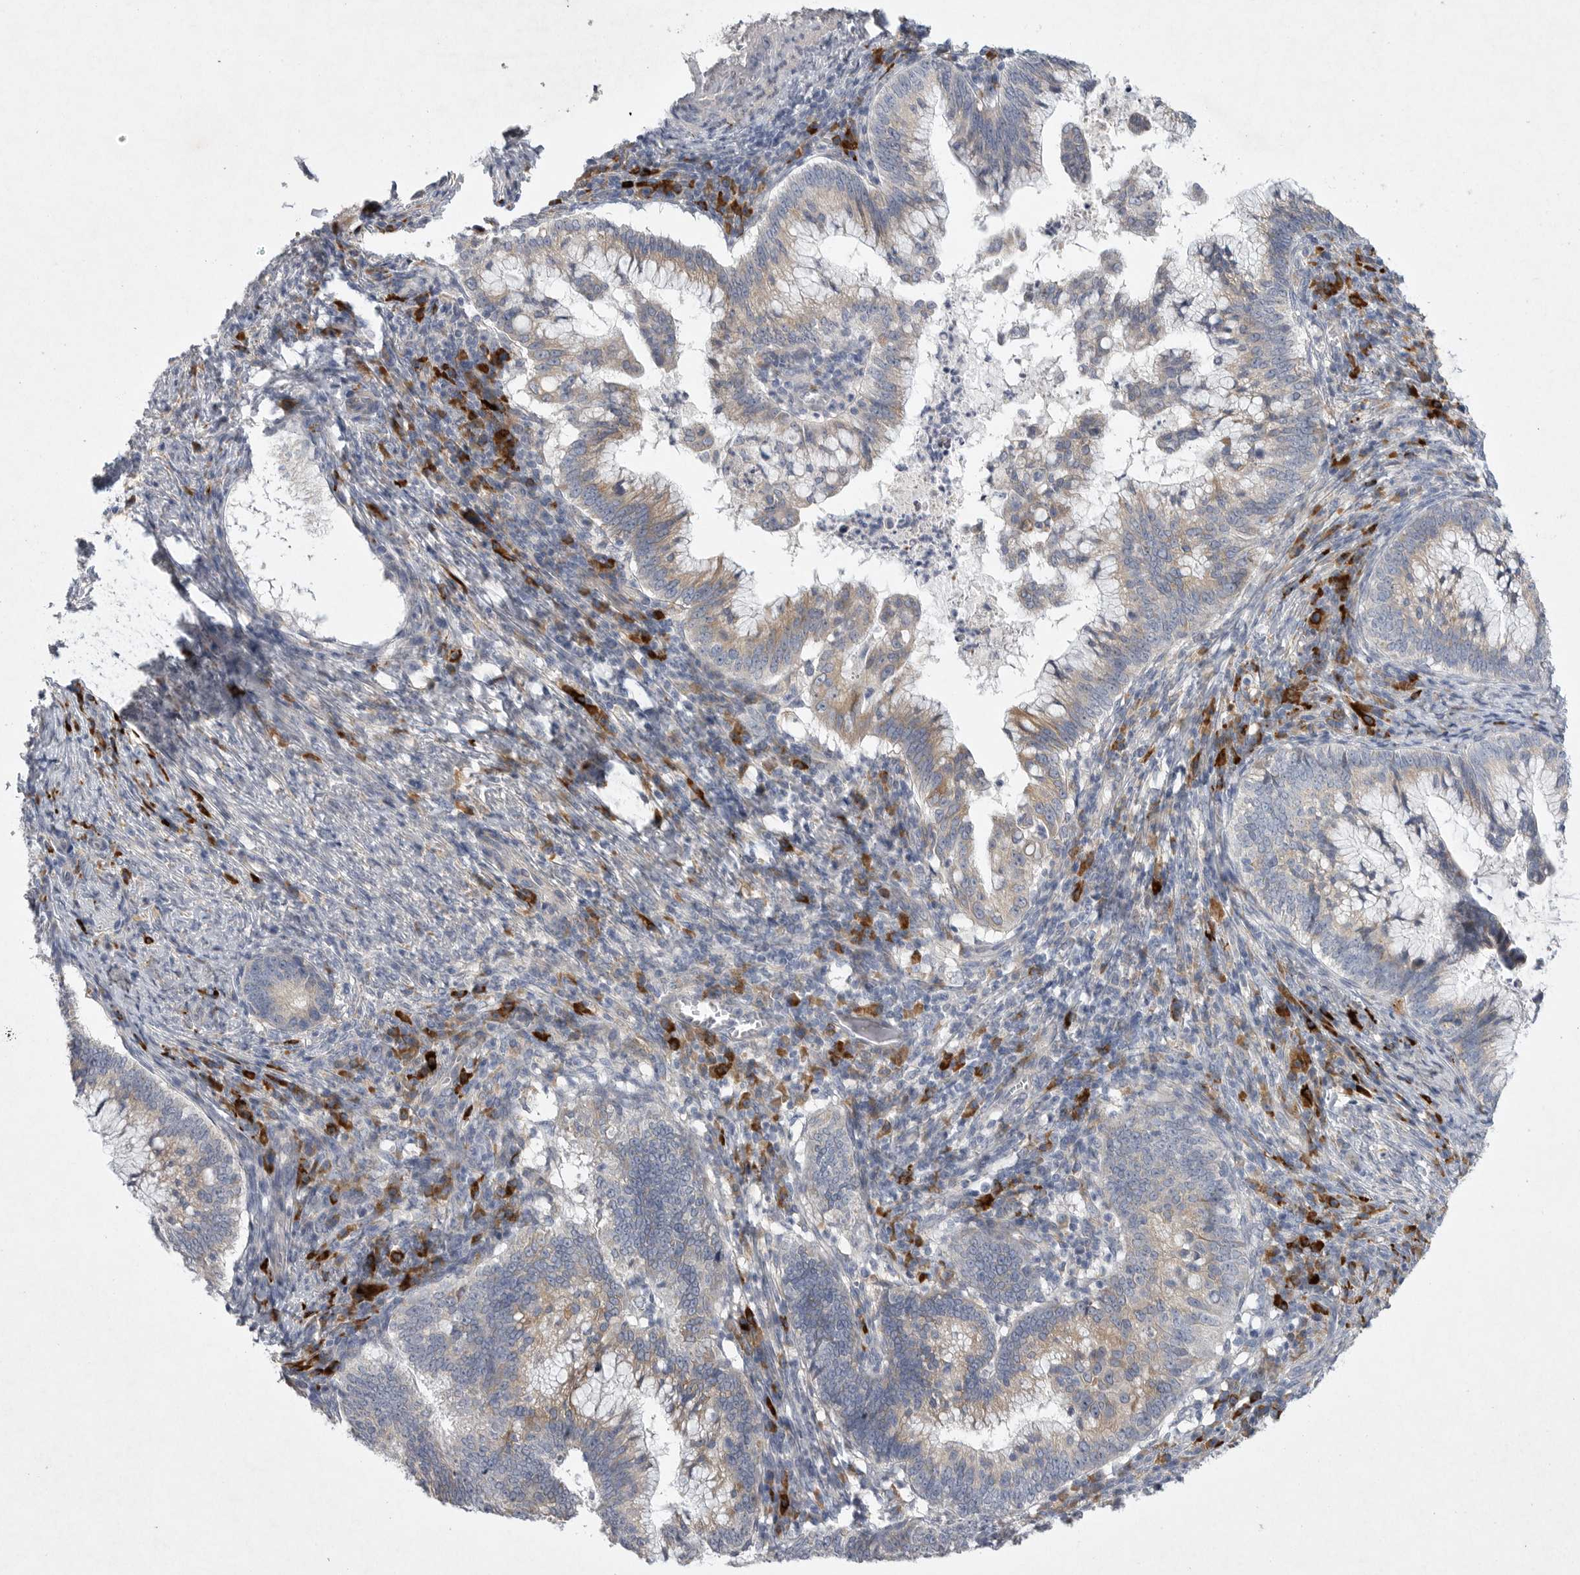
{"staining": {"intensity": "weak", "quantity": "25%-75%", "location": "cytoplasmic/membranous"}, "tissue": "cervical cancer", "cell_type": "Tumor cells", "image_type": "cancer", "snomed": [{"axis": "morphology", "description": "Adenocarcinoma, NOS"}, {"axis": "topography", "description": "Cervix"}], "caption": "Immunohistochemistry staining of adenocarcinoma (cervical), which demonstrates low levels of weak cytoplasmic/membranous expression in approximately 25%-75% of tumor cells indicating weak cytoplasmic/membranous protein expression. The staining was performed using DAB (brown) for protein detection and nuclei were counterstained in hematoxylin (blue).", "gene": "EDEM3", "patient": {"sex": "female", "age": 36}}